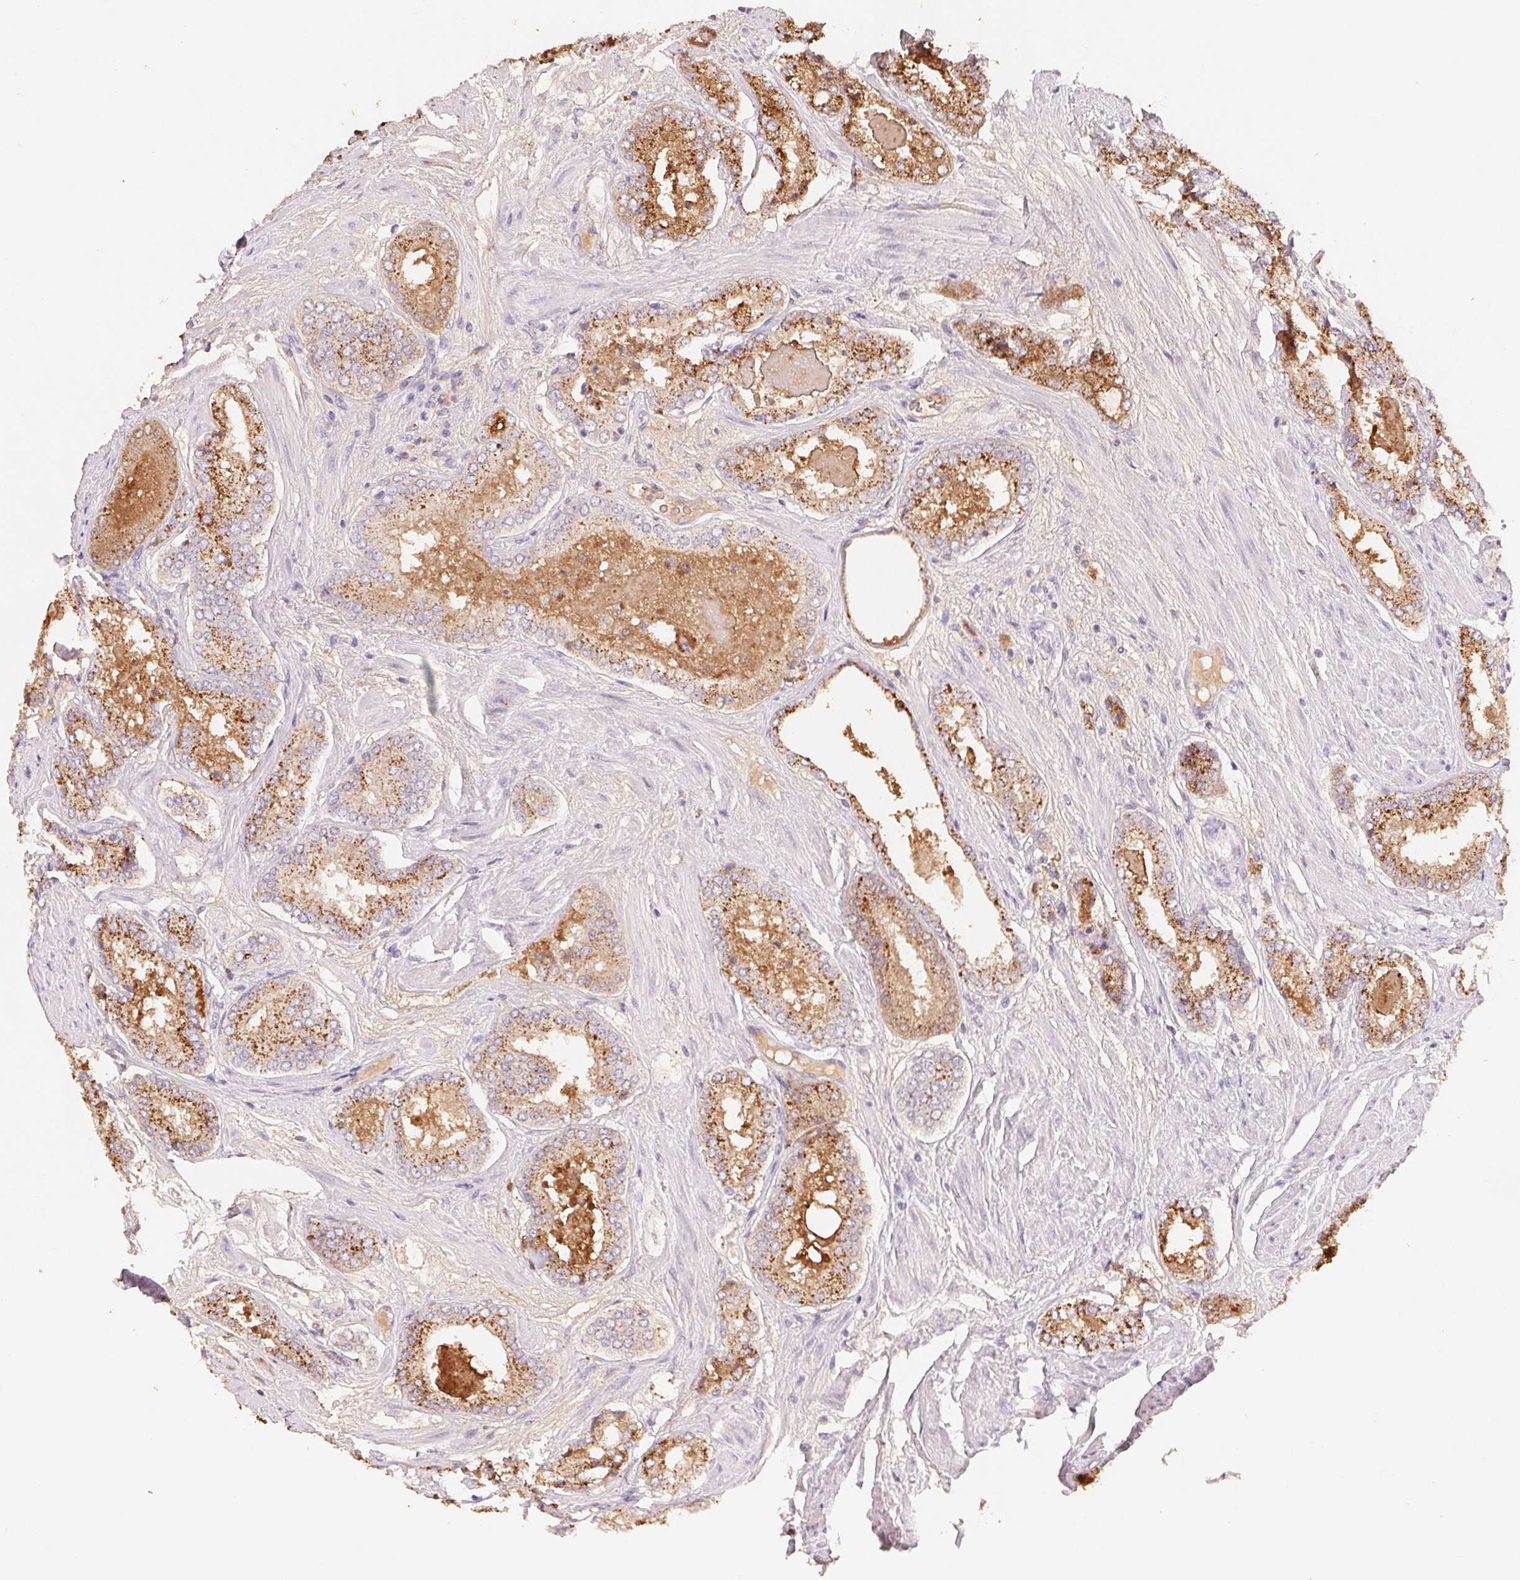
{"staining": {"intensity": "moderate", "quantity": "25%-75%", "location": "cytoplasmic/membranous"}, "tissue": "prostate cancer", "cell_type": "Tumor cells", "image_type": "cancer", "snomed": [{"axis": "morphology", "description": "Adenocarcinoma, NOS"}, {"axis": "morphology", "description": "Adenocarcinoma, Low grade"}, {"axis": "topography", "description": "Prostate"}], "caption": "Moderate cytoplasmic/membranous protein staining is present in approximately 25%-75% of tumor cells in prostate cancer (adenocarcinoma (low-grade)).", "gene": "ACP3", "patient": {"sex": "male", "age": 68}}